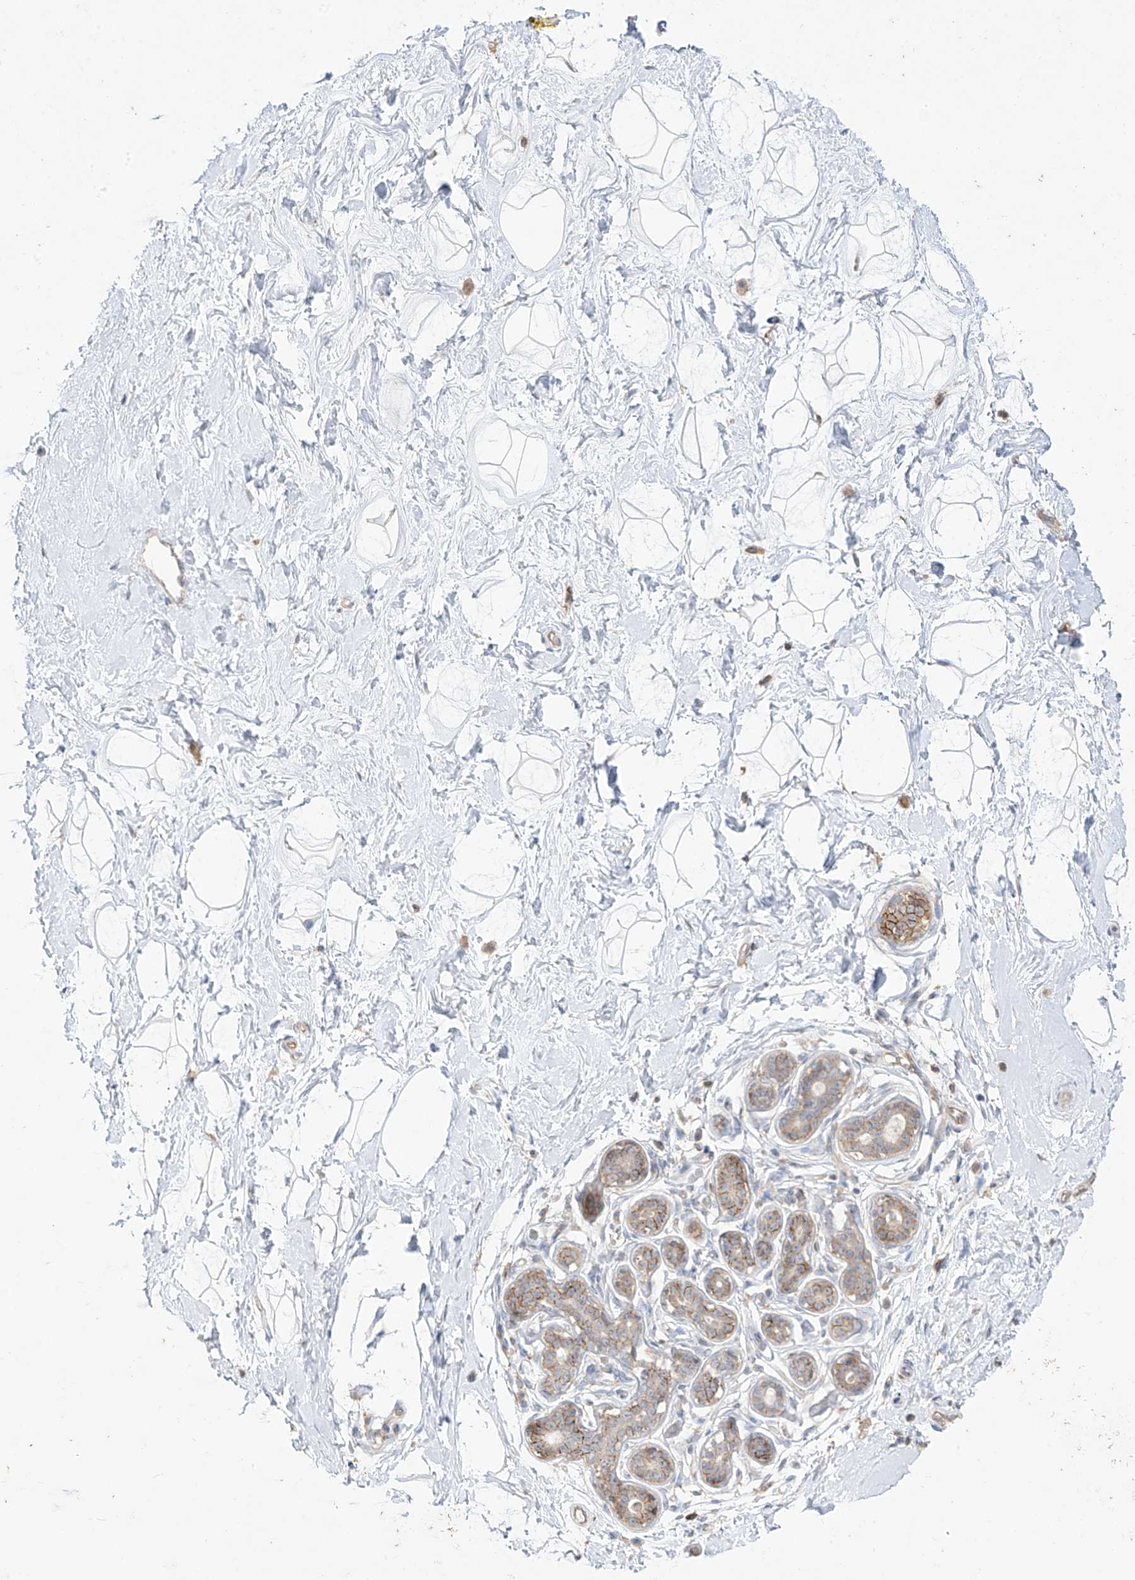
{"staining": {"intensity": "negative", "quantity": "none", "location": "none"}, "tissue": "breast", "cell_type": "Adipocytes", "image_type": "normal", "snomed": [{"axis": "morphology", "description": "Normal tissue, NOS"}, {"axis": "morphology", "description": "Adenoma, NOS"}, {"axis": "topography", "description": "Breast"}], "caption": "Adipocytes are negative for protein expression in normal human breast. The staining is performed using DAB (3,3'-diaminobenzidine) brown chromogen with nuclei counter-stained in using hematoxylin.", "gene": "ANGEL2", "patient": {"sex": "female", "age": 23}}